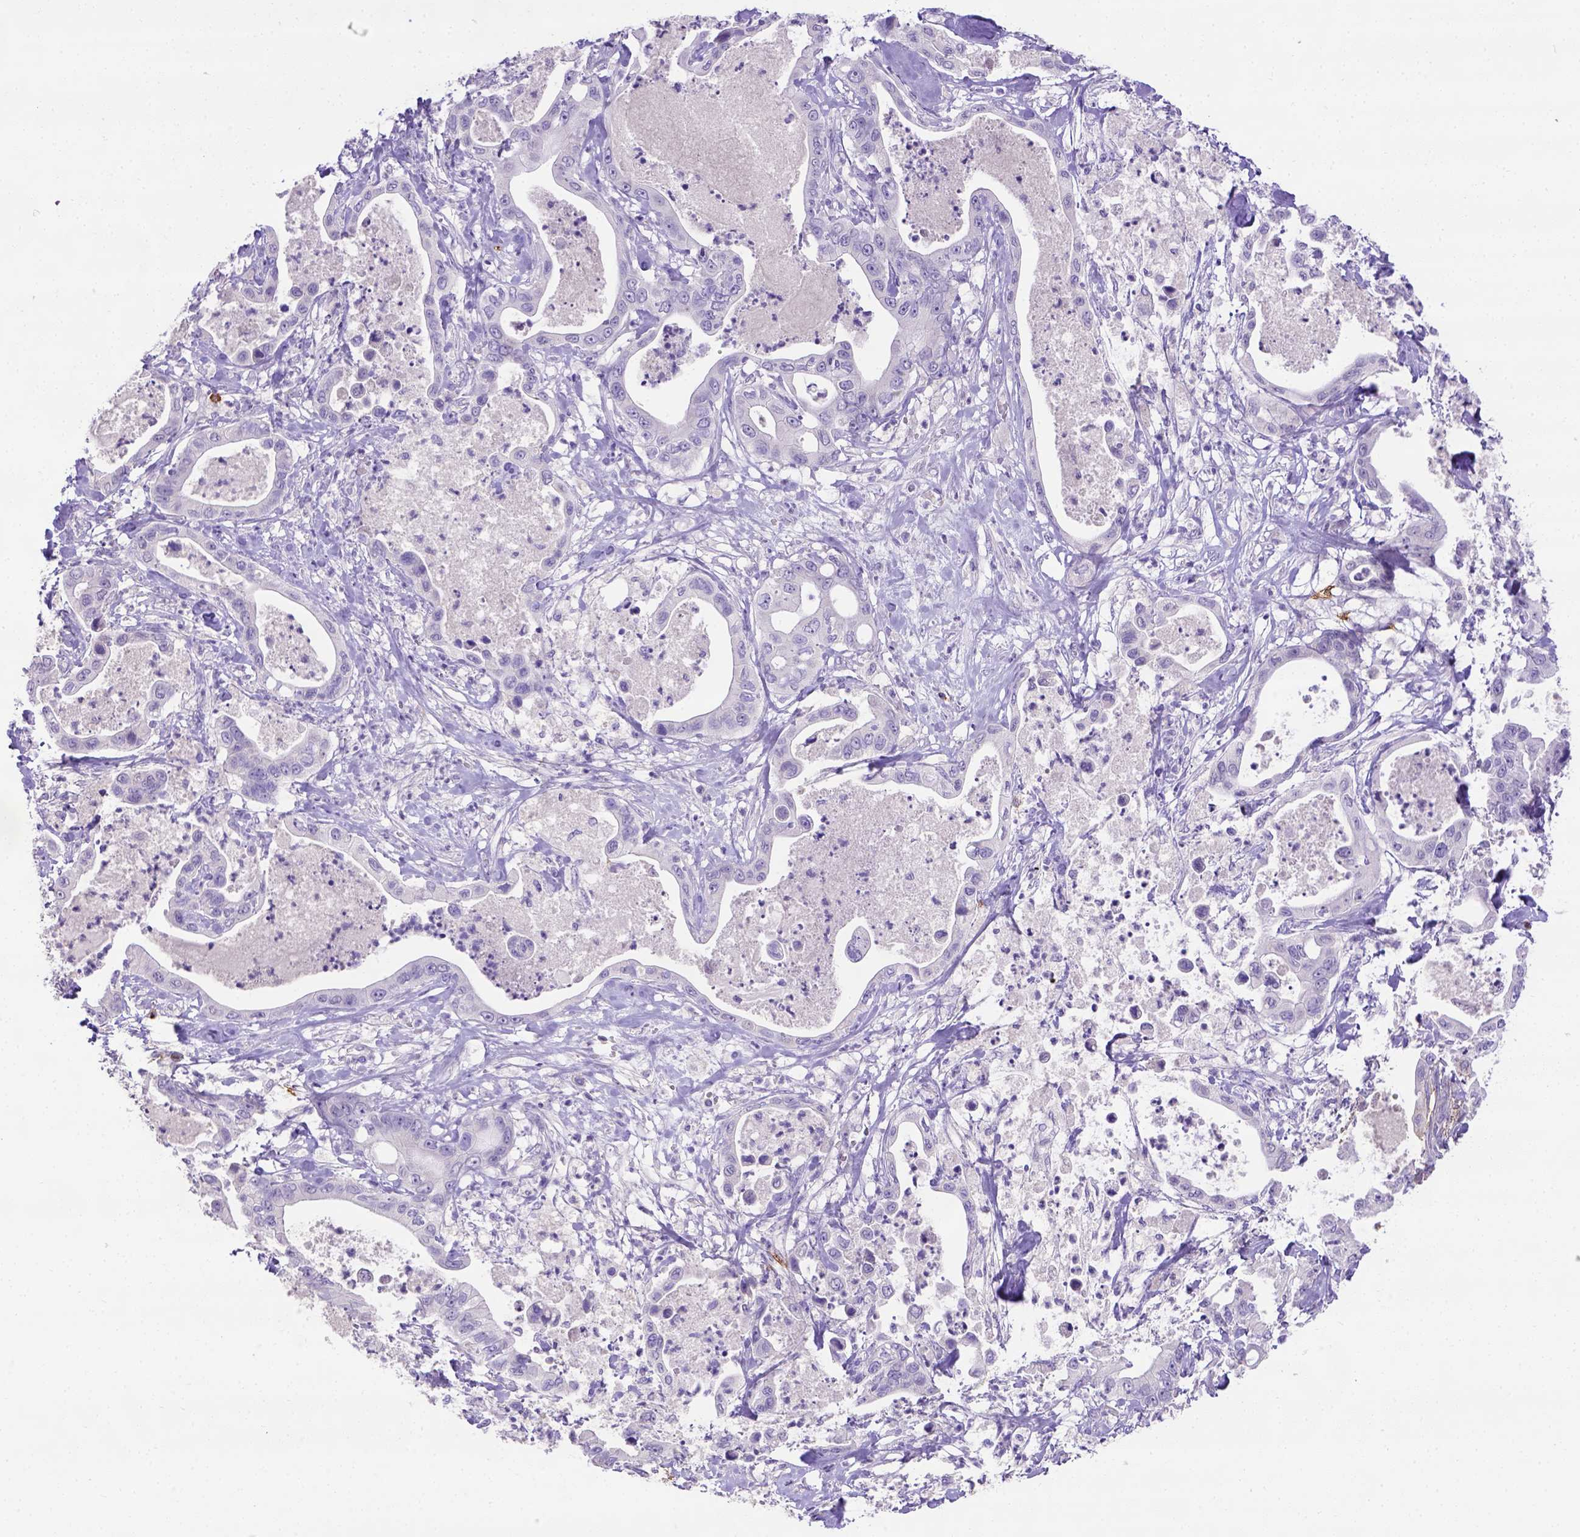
{"staining": {"intensity": "negative", "quantity": "none", "location": "none"}, "tissue": "pancreatic cancer", "cell_type": "Tumor cells", "image_type": "cancer", "snomed": [{"axis": "morphology", "description": "Adenocarcinoma, NOS"}, {"axis": "topography", "description": "Pancreas"}], "caption": "High magnification brightfield microscopy of pancreatic cancer (adenocarcinoma) stained with DAB (brown) and counterstained with hematoxylin (blue): tumor cells show no significant staining. (DAB (3,3'-diaminobenzidine) IHC visualized using brightfield microscopy, high magnification).", "gene": "B3GAT1", "patient": {"sex": "male", "age": 71}}